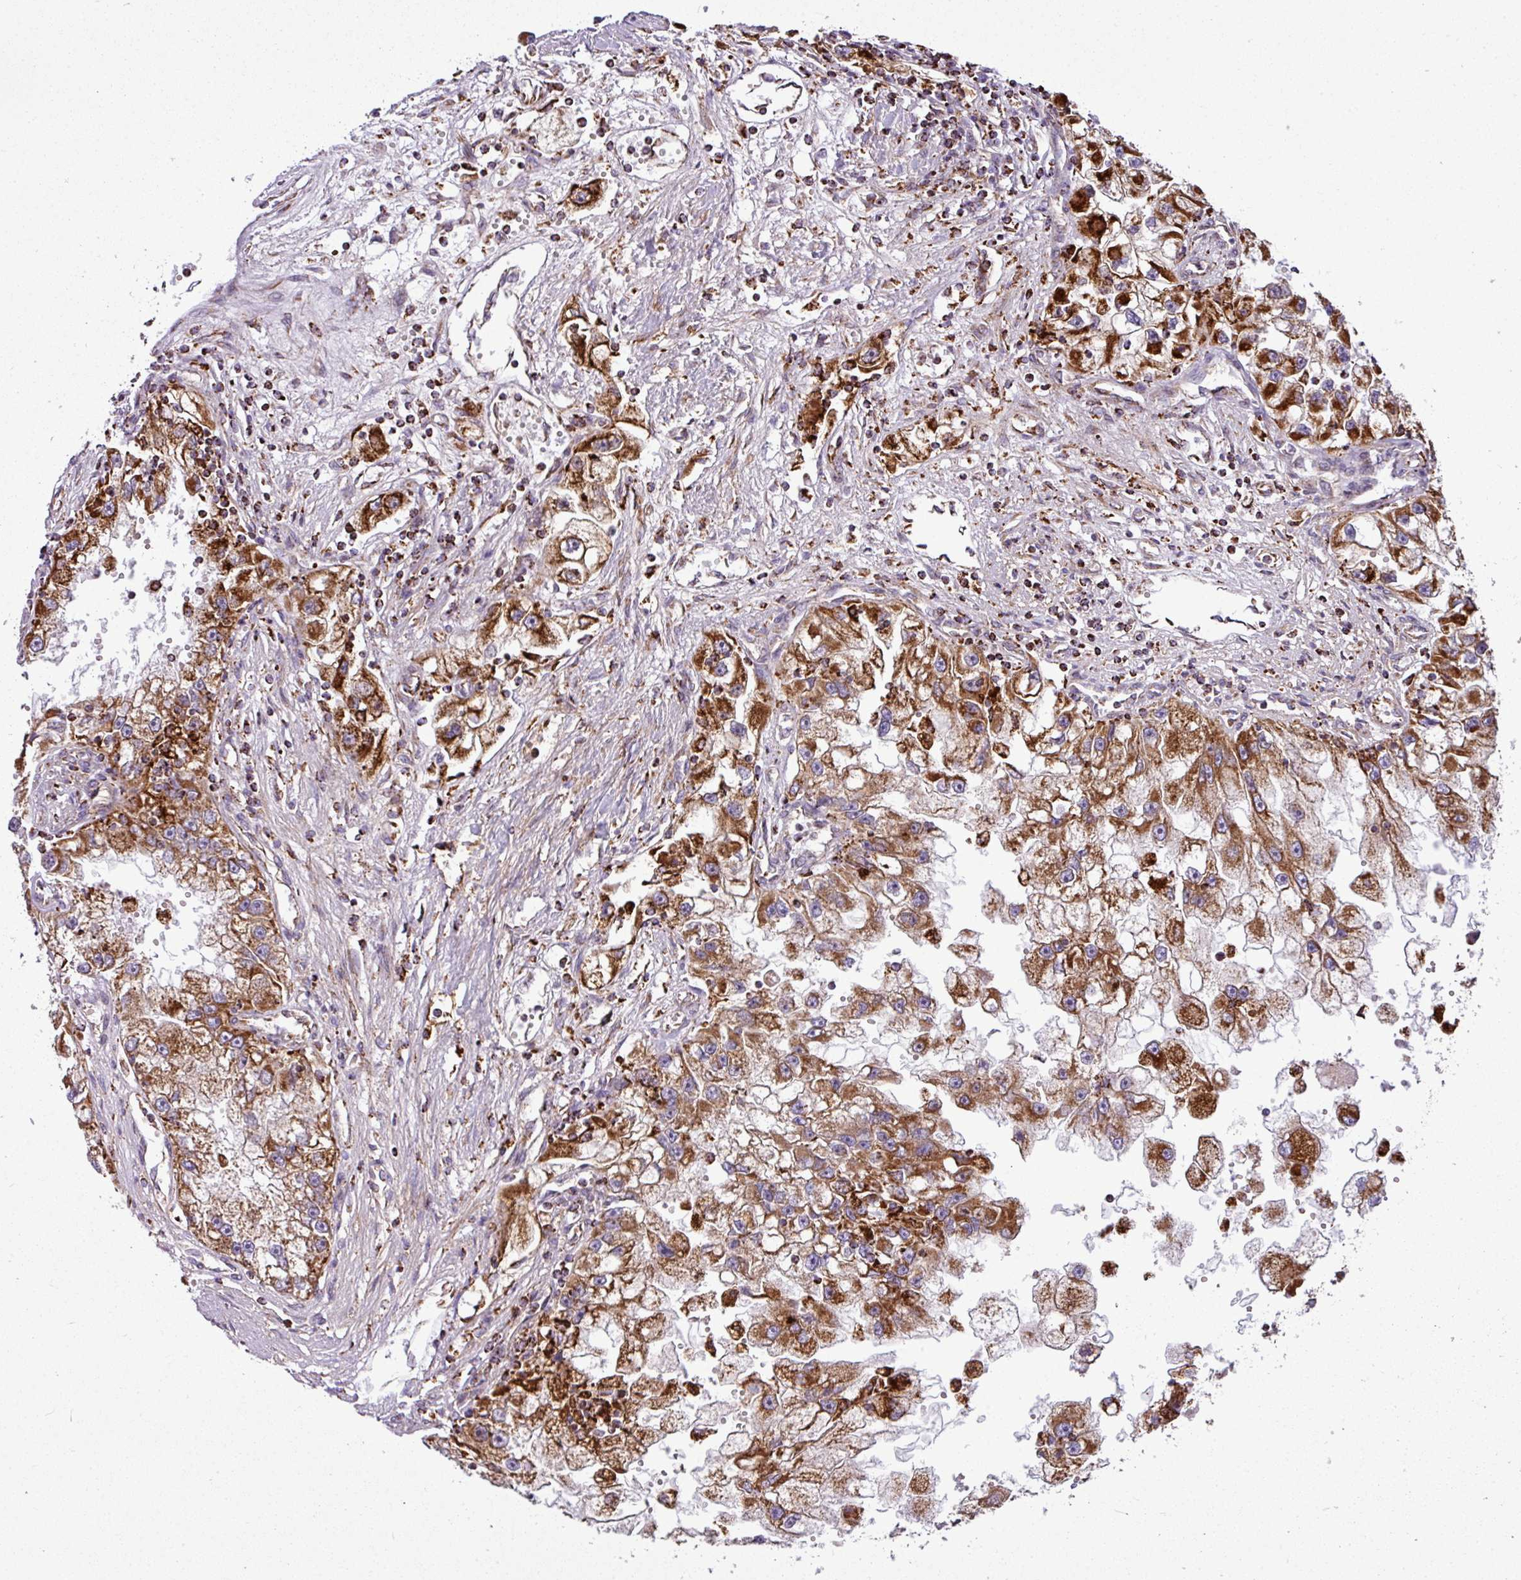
{"staining": {"intensity": "strong", "quantity": ">75%", "location": "cytoplasmic/membranous"}, "tissue": "renal cancer", "cell_type": "Tumor cells", "image_type": "cancer", "snomed": [{"axis": "morphology", "description": "Adenocarcinoma, NOS"}, {"axis": "topography", "description": "Kidney"}], "caption": "Tumor cells demonstrate high levels of strong cytoplasmic/membranous expression in approximately >75% of cells in human renal adenocarcinoma.", "gene": "ZNF569", "patient": {"sex": "male", "age": 63}}